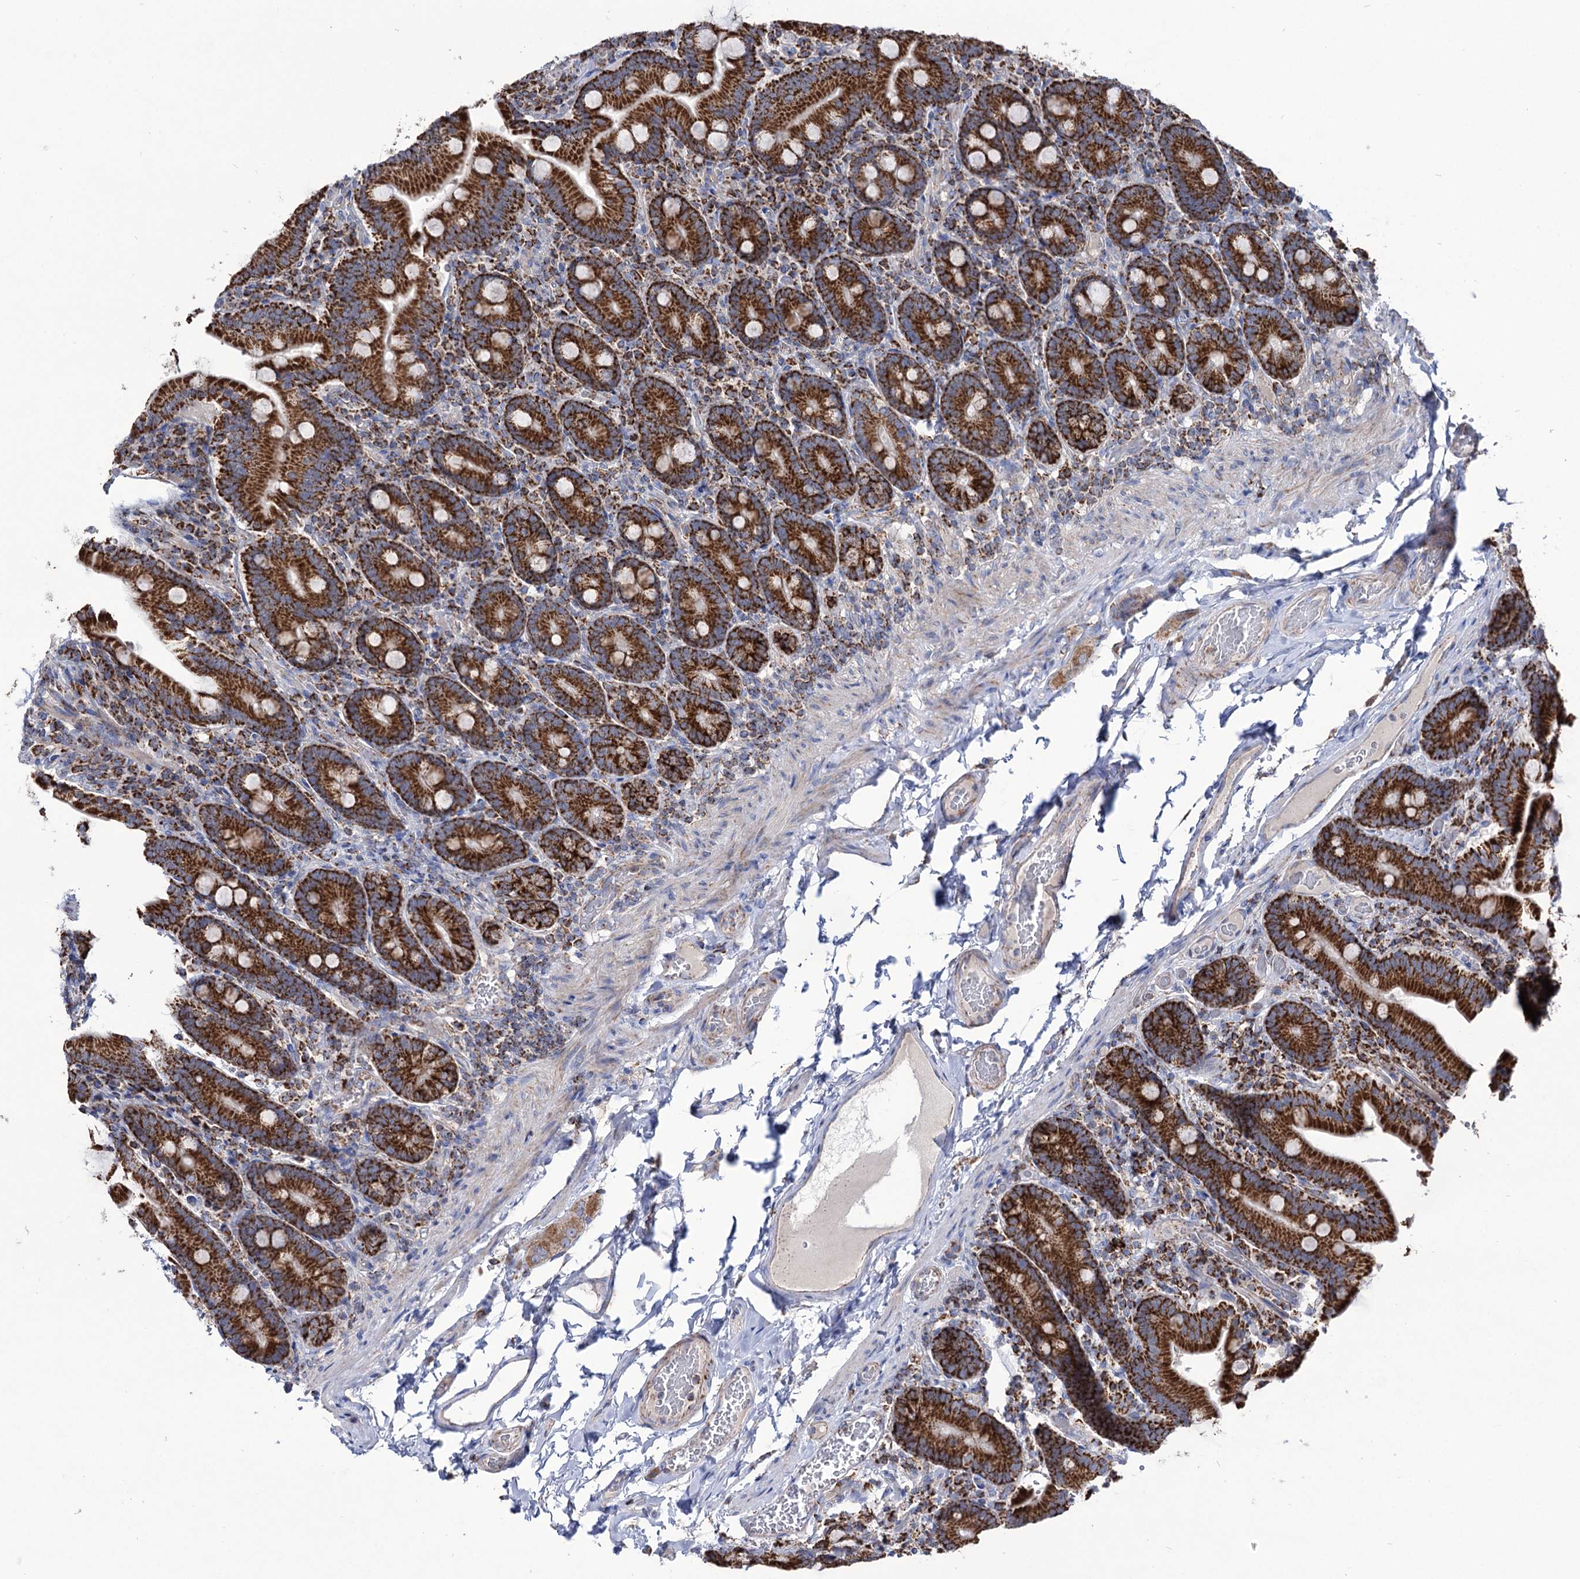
{"staining": {"intensity": "strong", "quantity": ">75%", "location": "cytoplasmic/membranous"}, "tissue": "duodenum", "cell_type": "Glandular cells", "image_type": "normal", "snomed": [{"axis": "morphology", "description": "Normal tissue, NOS"}, {"axis": "topography", "description": "Duodenum"}], "caption": "An image of duodenum stained for a protein displays strong cytoplasmic/membranous brown staining in glandular cells.", "gene": "ABHD10", "patient": {"sex": "female", "age": 62}}